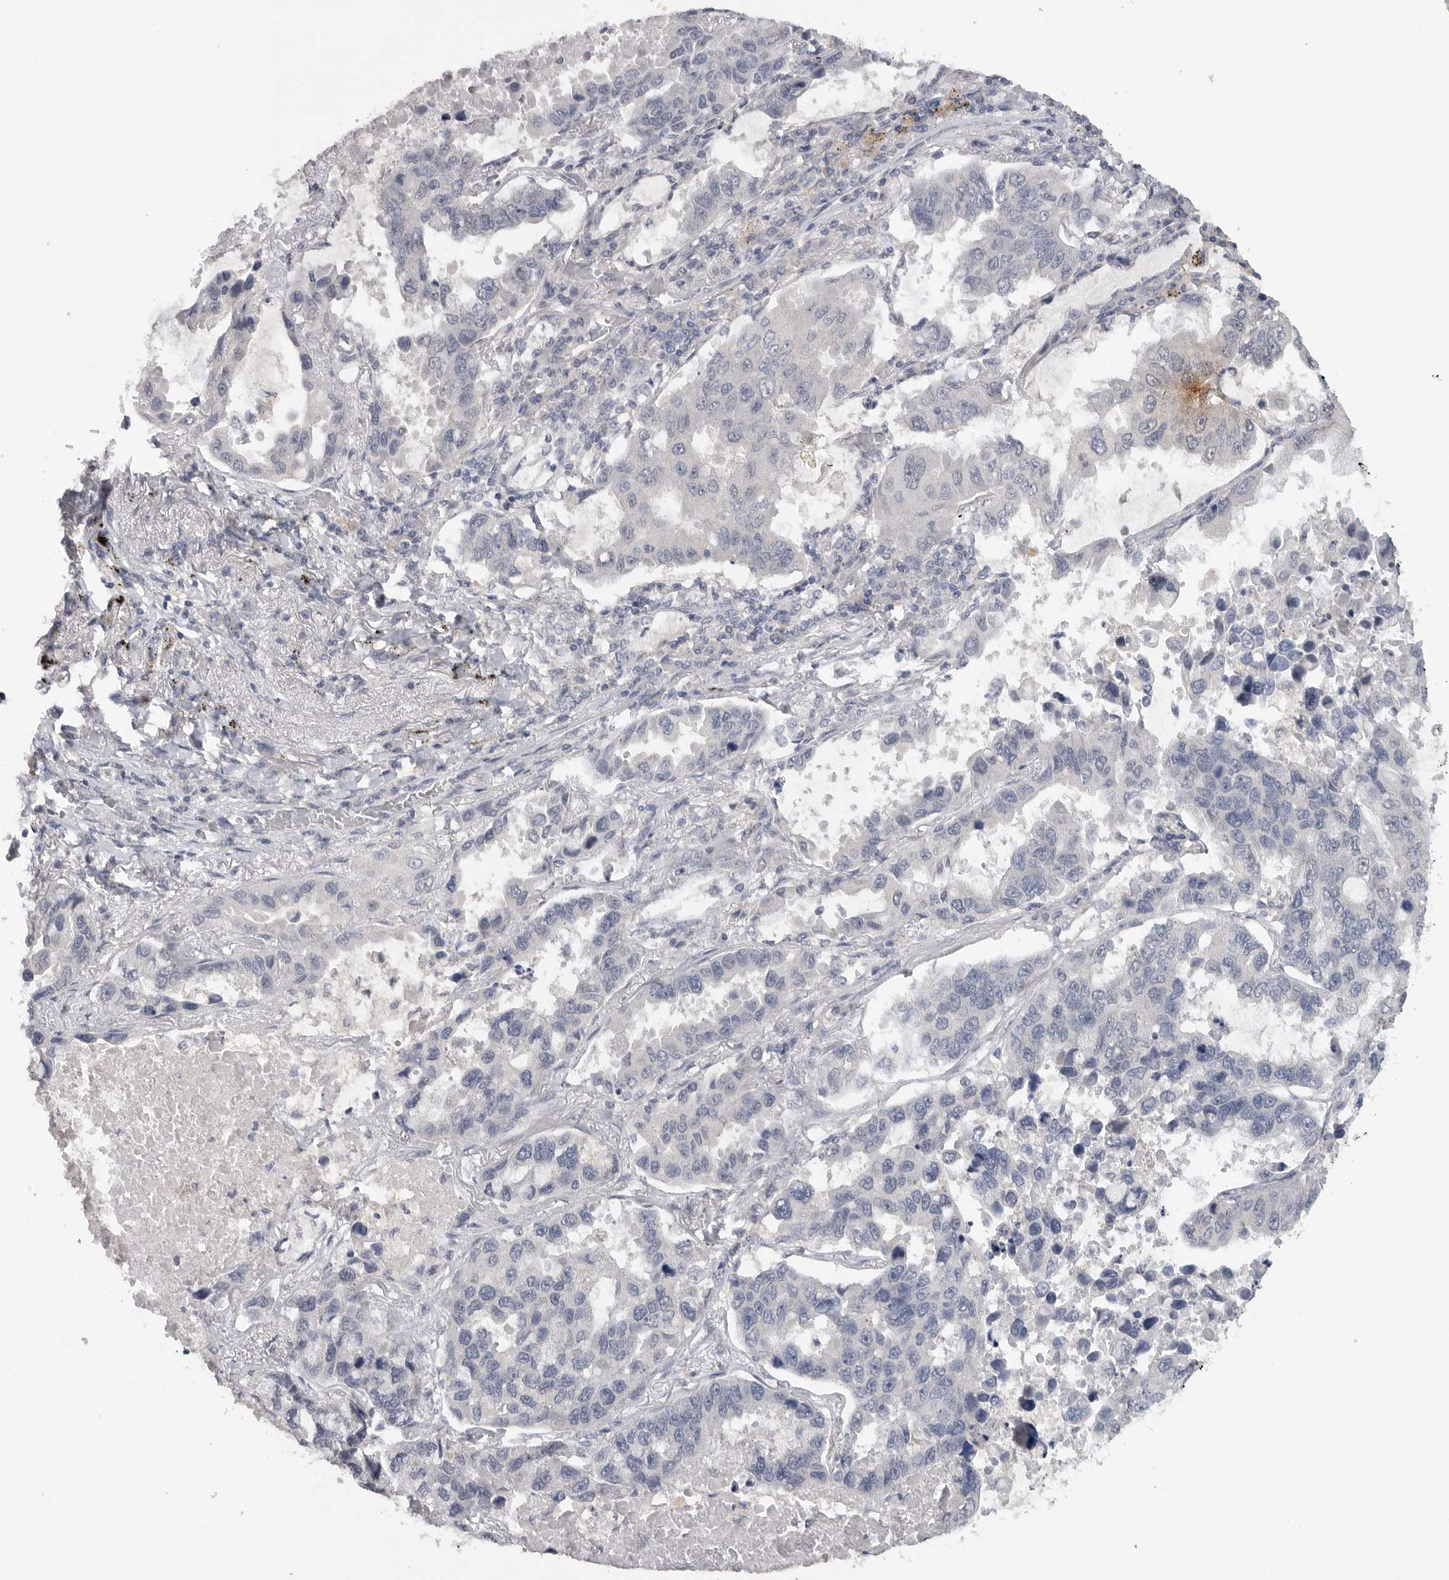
{"staining": {"intensity": "negative", "quantity": "none", "location": "none"}, "tissue": "lung cancer", "cell_type": "Tumor cells", "image_type": "cancer", "snomed": [{"axis": "morphology", "description": "Adenocarcinoma, NOS"}, {"axis": "topography", "description": "Lung"}], "caption": "Lung cancer (adenocarcinoma) stained for a protein using immunohistochemistry (IHC) reveals no staining tumor cells.", "gene": "REG4", "patient": {"sex": "male", "age": 64}}